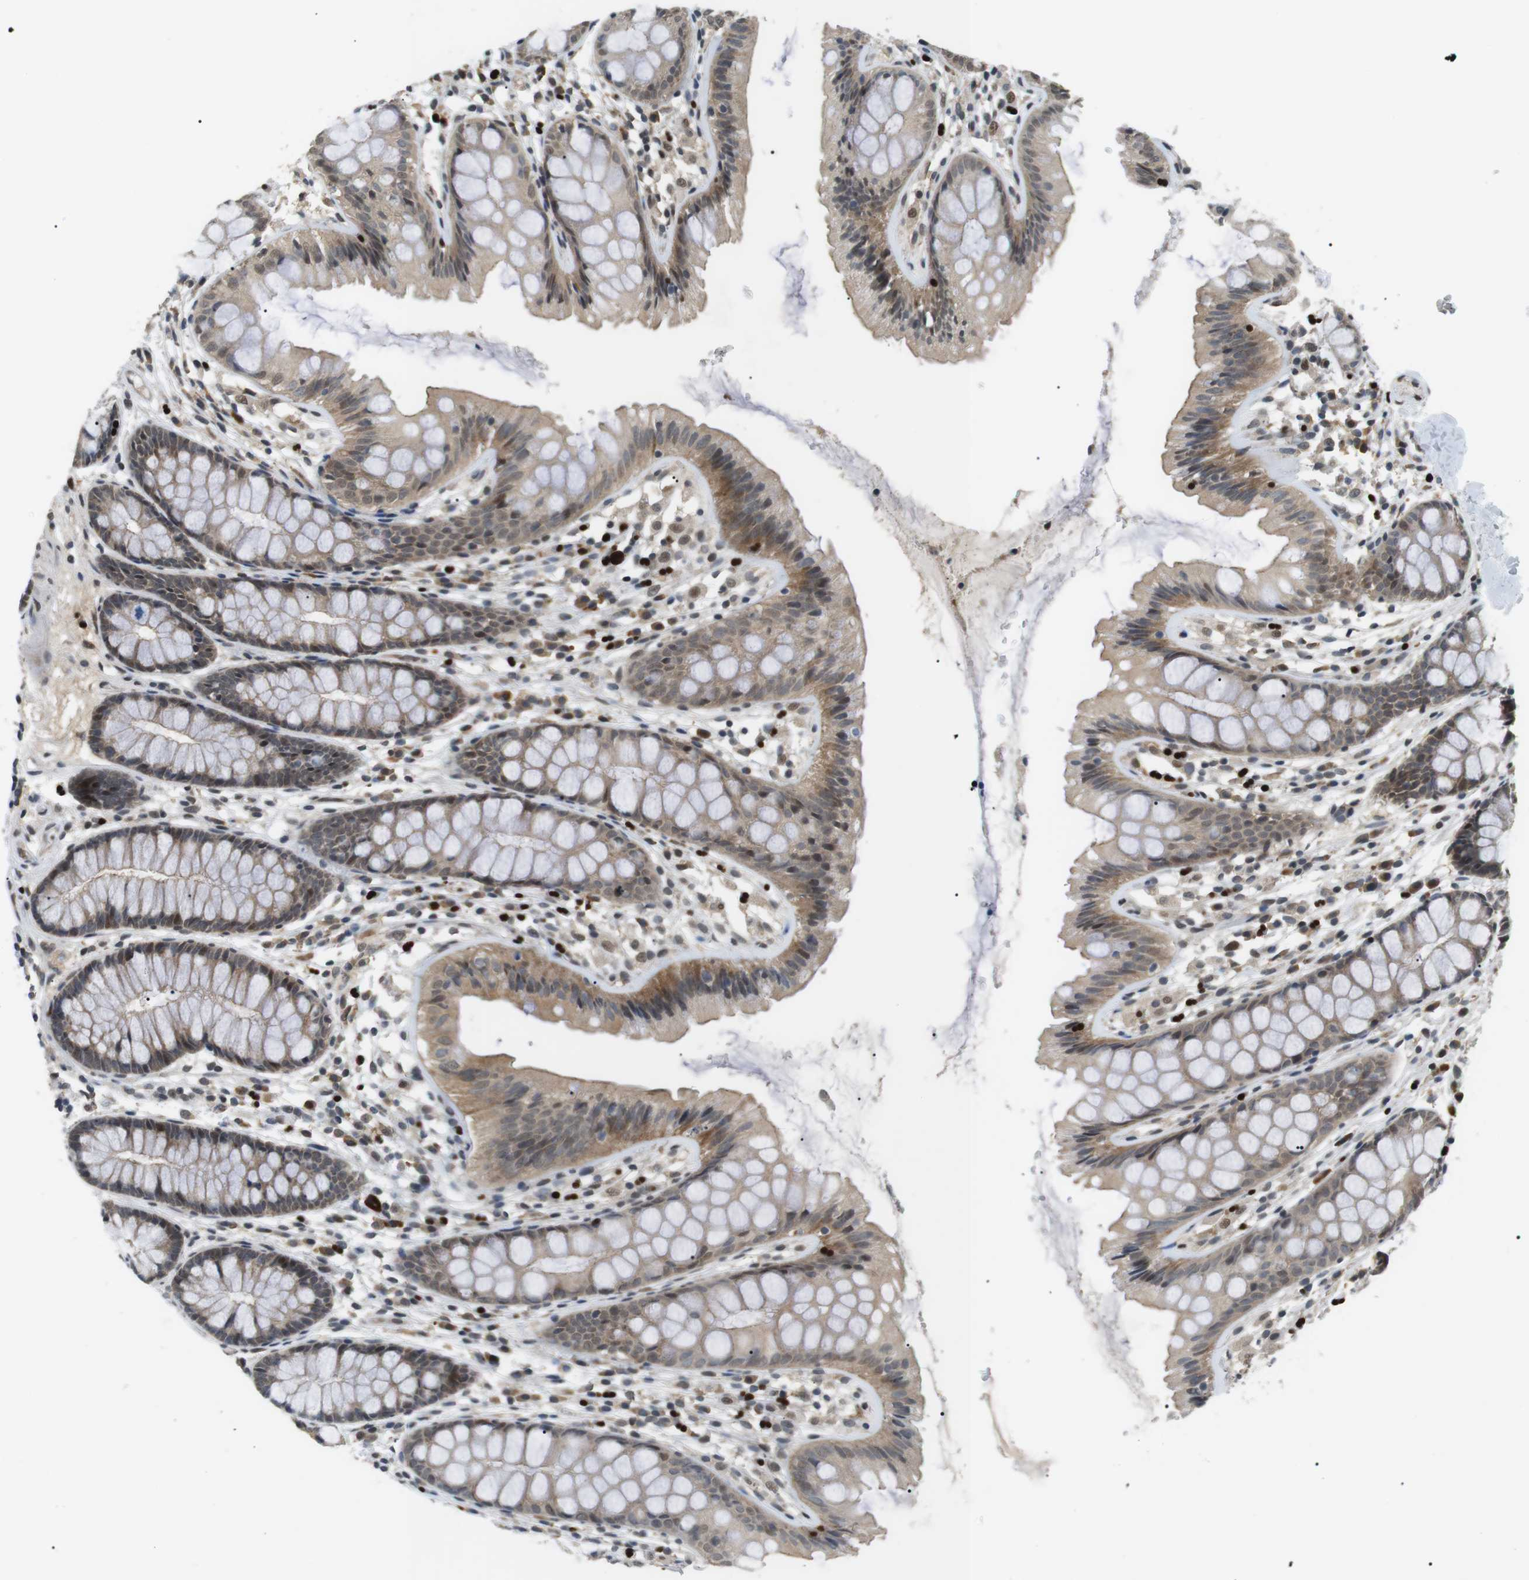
{"staining": {"intensity": "moderate", "quantity": ">75%", "location": "nuclear"}, "tissue": "colon", "cell_type": "Endothelial cells", "image_type": "normal", "snomed": [{"axis": "morphology", "description": "Normal tissue, NOS"}, {"axis": "topography", "description": "Colon"}], "caption": "A micrograph showing moderate nuclear expression in about >75% of endothelial cells in normal colon, as visualized by brown immunohistochemical staining.", "gene": "ORAI3", "patient": {"sex": "female", "age": 56}}